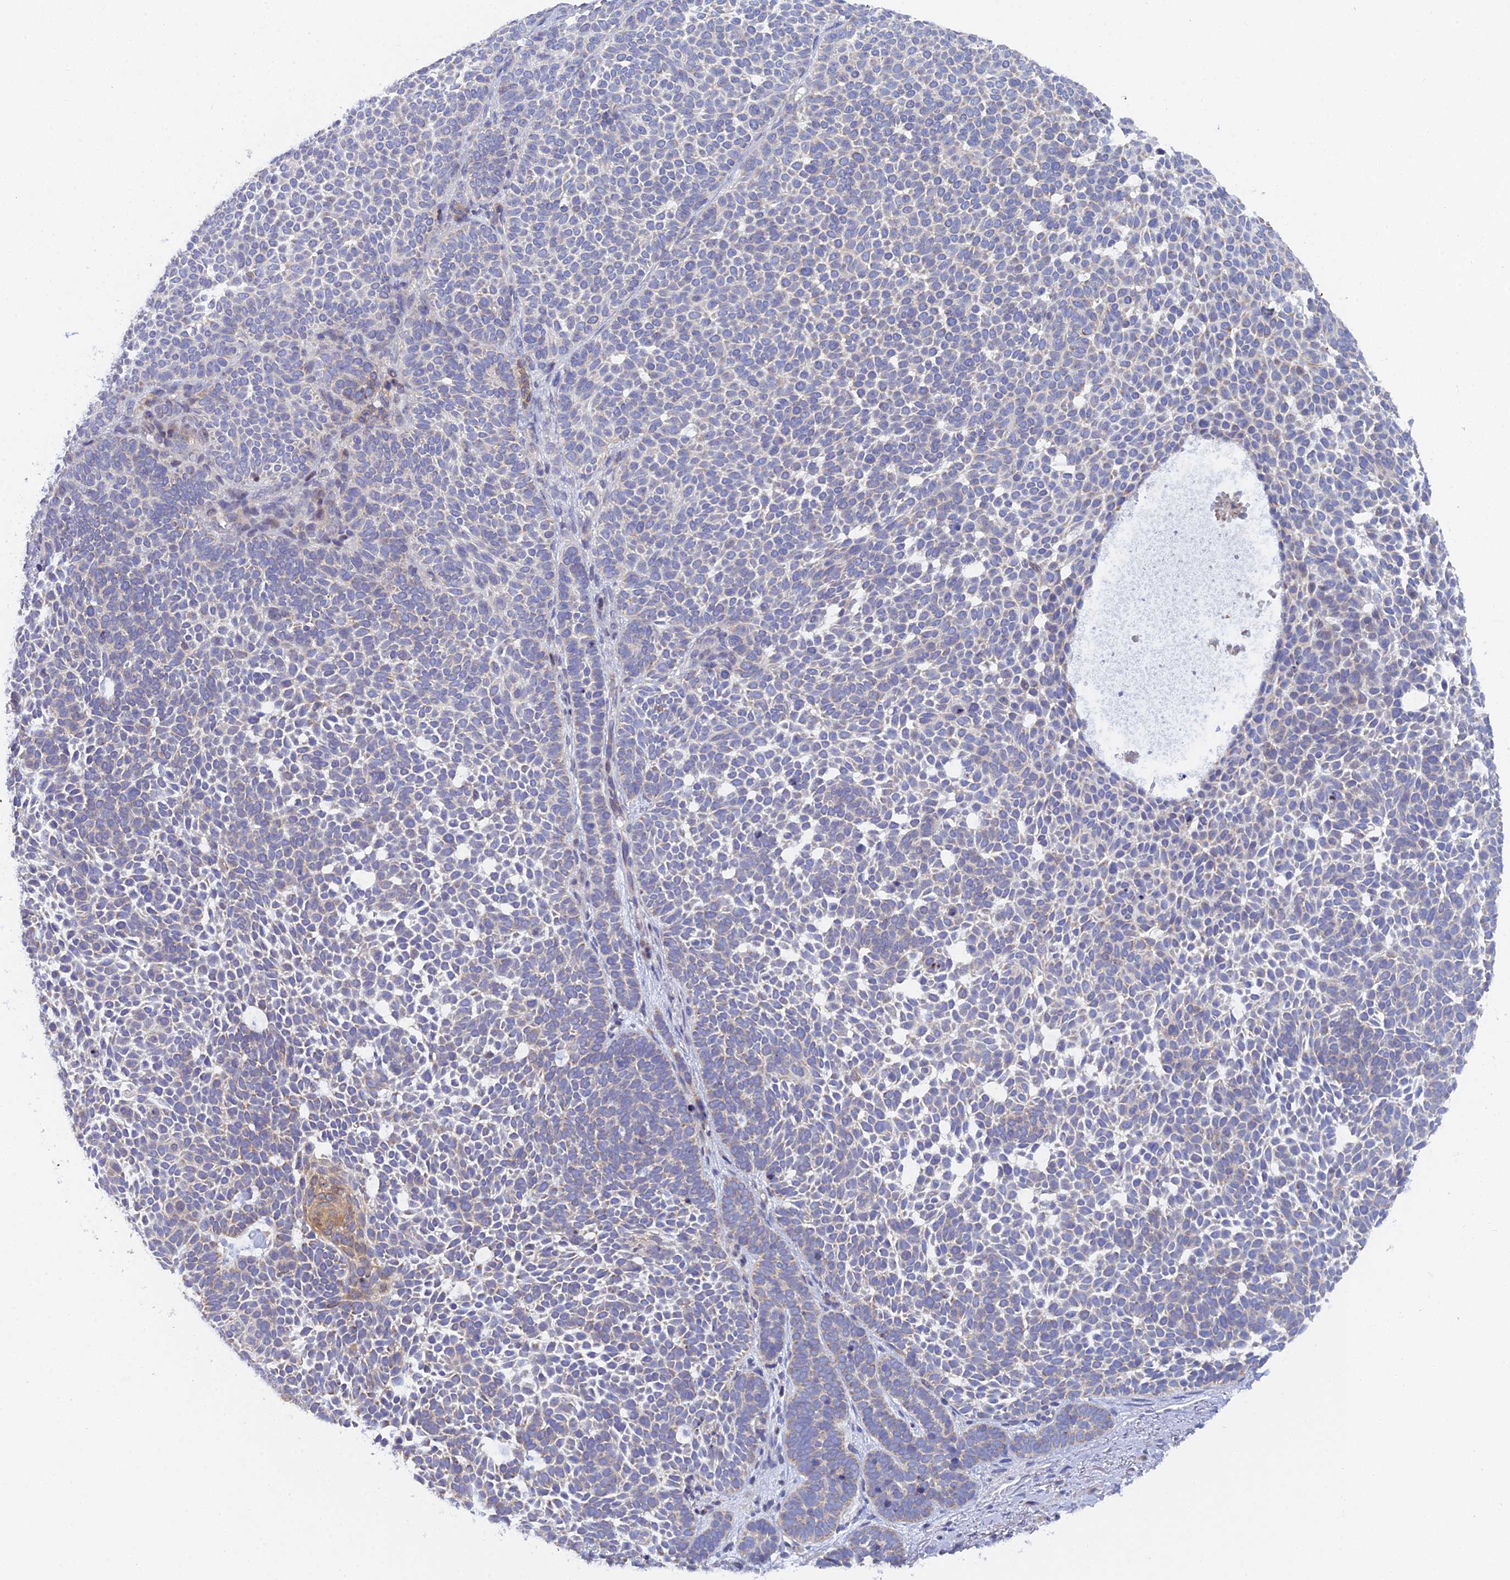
{"staining": {"intensity": "weak", "quantity": "<25%", "location": "cytoplasmic/membranous"}, "tissue": "skin cancer", "cell_type": "Tumor cells", "image_type": "cancer", "snomed": [{"axis": "morphology", "description": "Basal cell carcinoma"}, {"axis": "topography", "description": "Skin"}], "caption": "IHC photomicrograph of human skin cancer stained for a protein (brown), which shows no expression in tumor cells.", "gene": "ELOA2", "patient": {"sex": "female", "age": 77}}